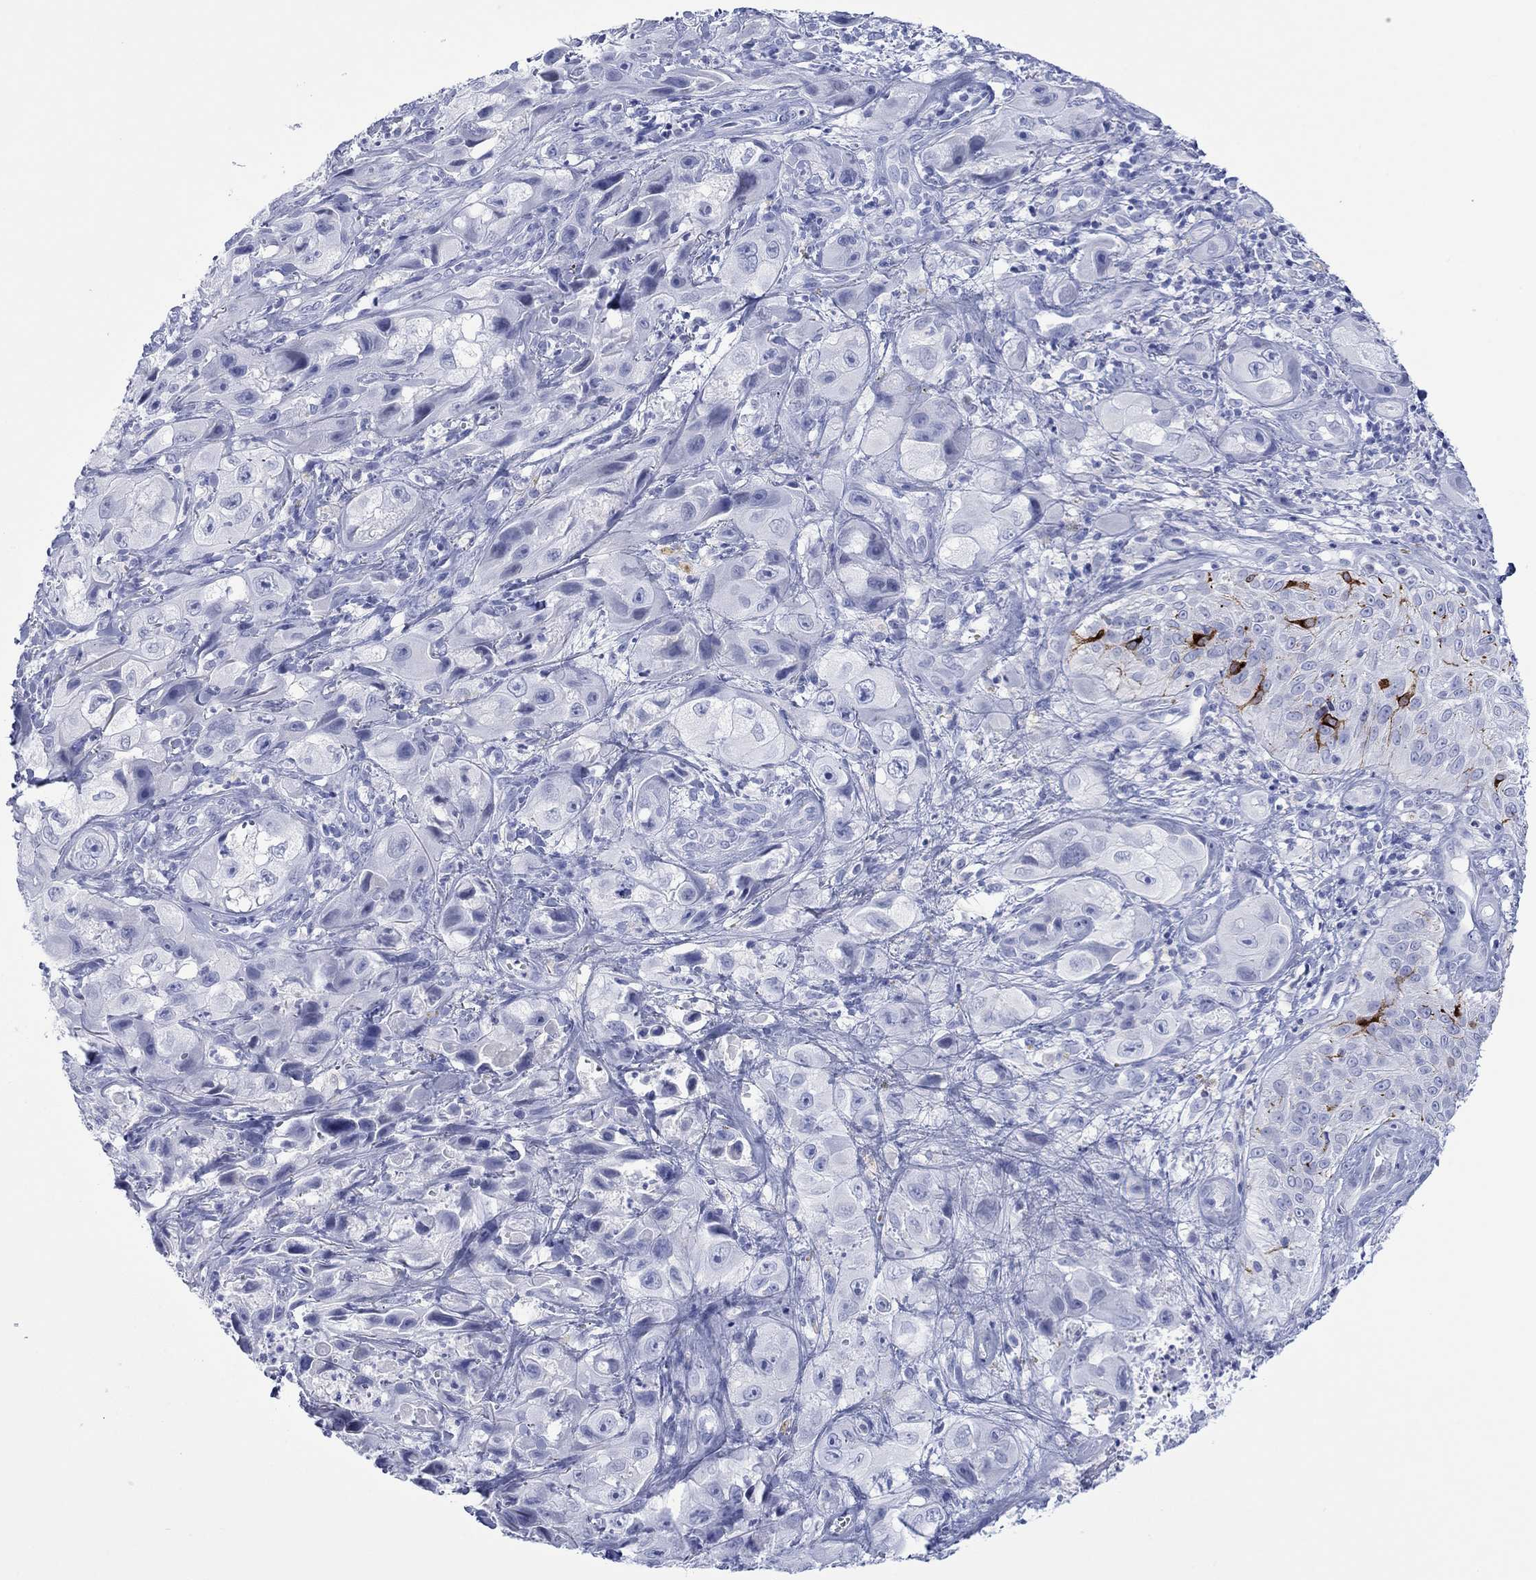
{"staining": {"intensity": "negative", "quantity": "none", "location": "none"}, "tissue": "skin cancer", "cell_type": "Tumor cells", "image_type": "cancer", "snomed": [{"axis": "morphology", "description": "Squamous cell carcinoma, NOS"}, {"axis": "topography", "description": "Skin"}, {"axis": "topography", "description": "Subcutis"}], "caption": "Tumor cells show no significant staining in skin cancer.", "gene": "MLANA", "patient": {"sex": "male", "age": 73}}